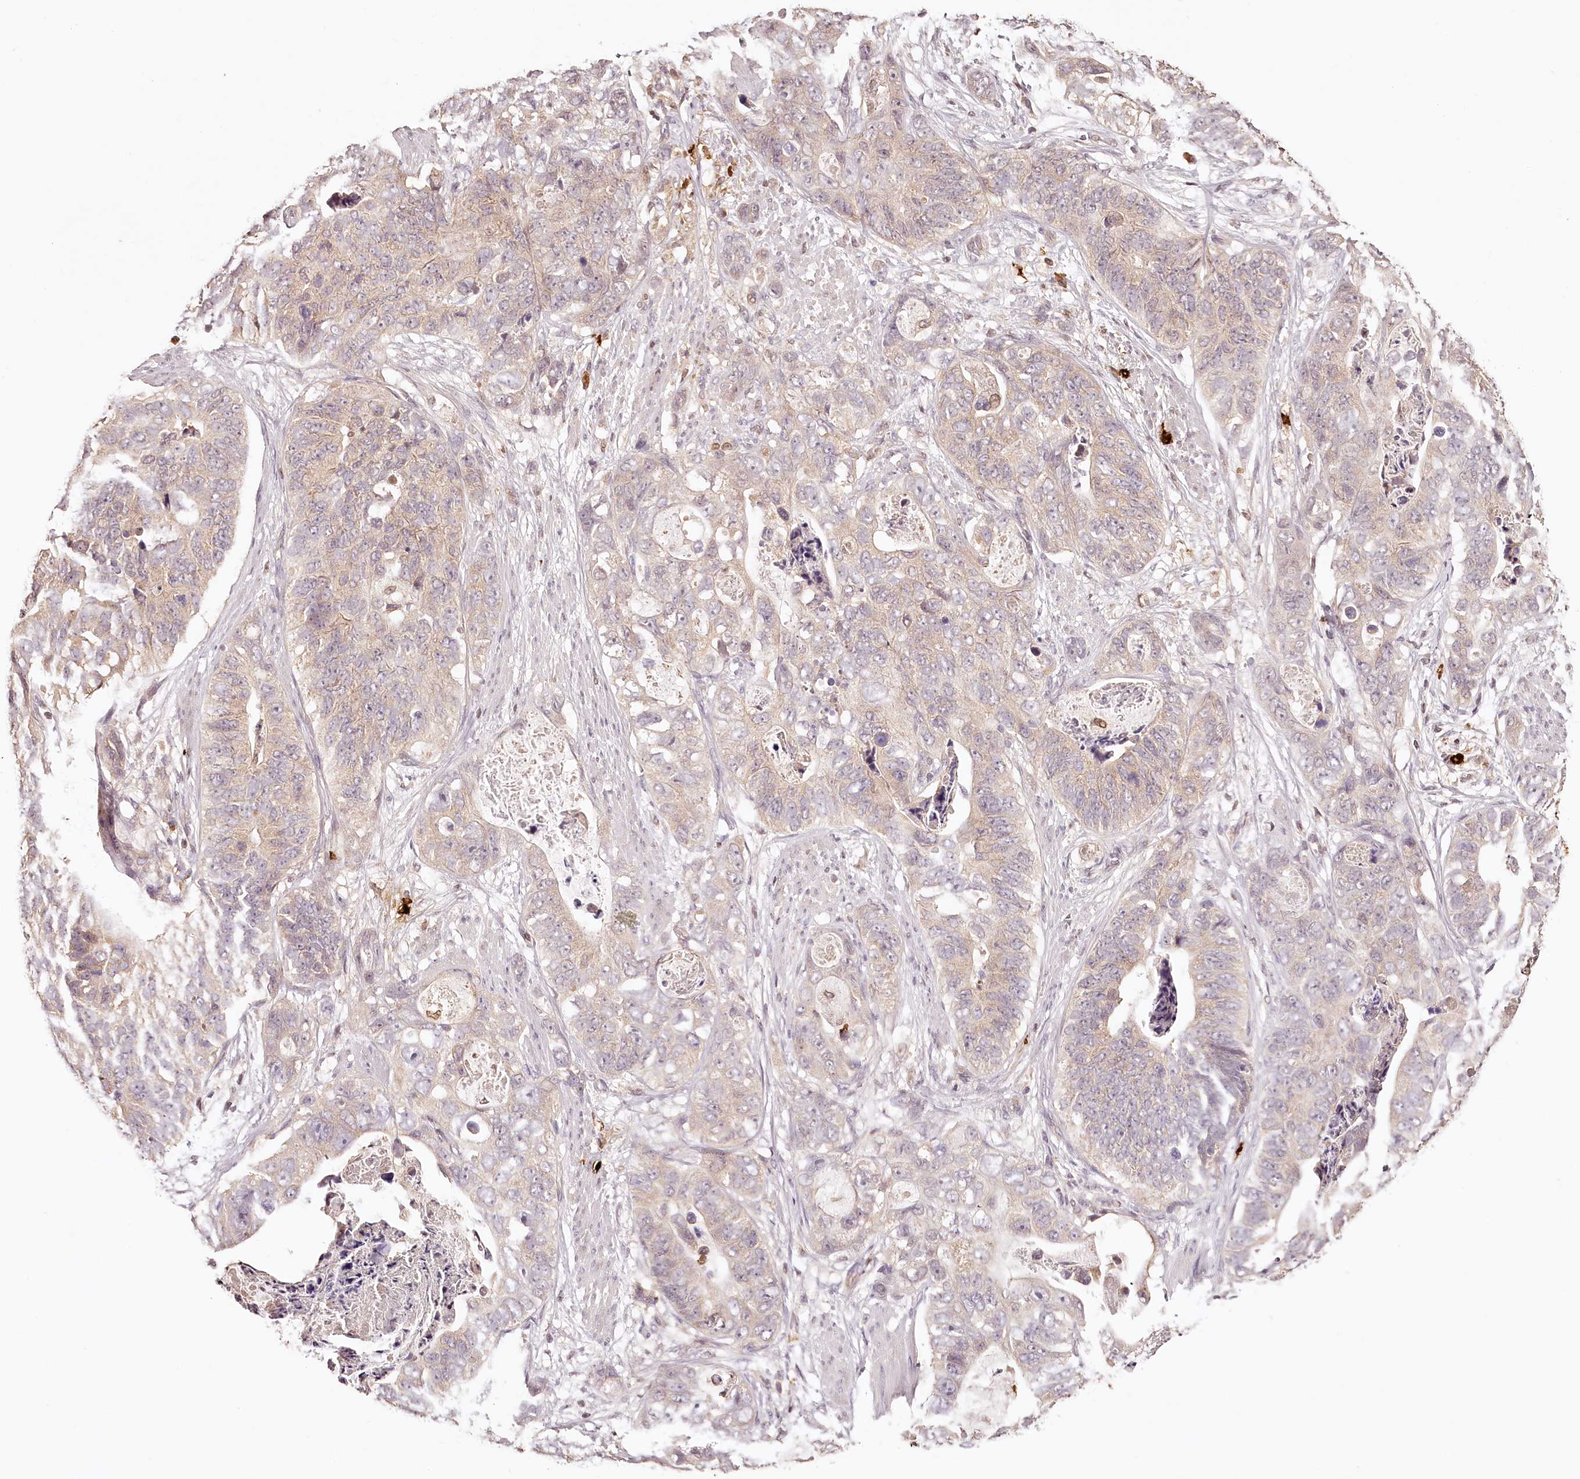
{"staining": {"intensity": "negative", "quantity": "none", "location": "none"}, "tissue": "stomach cancer", "cell_type": "Tumor cells", "image_type": "cancer", "snomed": [{"axis": "morphology", "description": "Adenocarcinoma, NOS"}, {"axis": "topography", "description": "Stomach"}], "caption": "Immunohistochemistry histopathology image of stomach cancer (adenocarcinoma) stained for a protein (brown), which exhibits no staining in tumor cells.", "gene": "SYNGR1", "patient": {"sex": "female", "age": 89}}